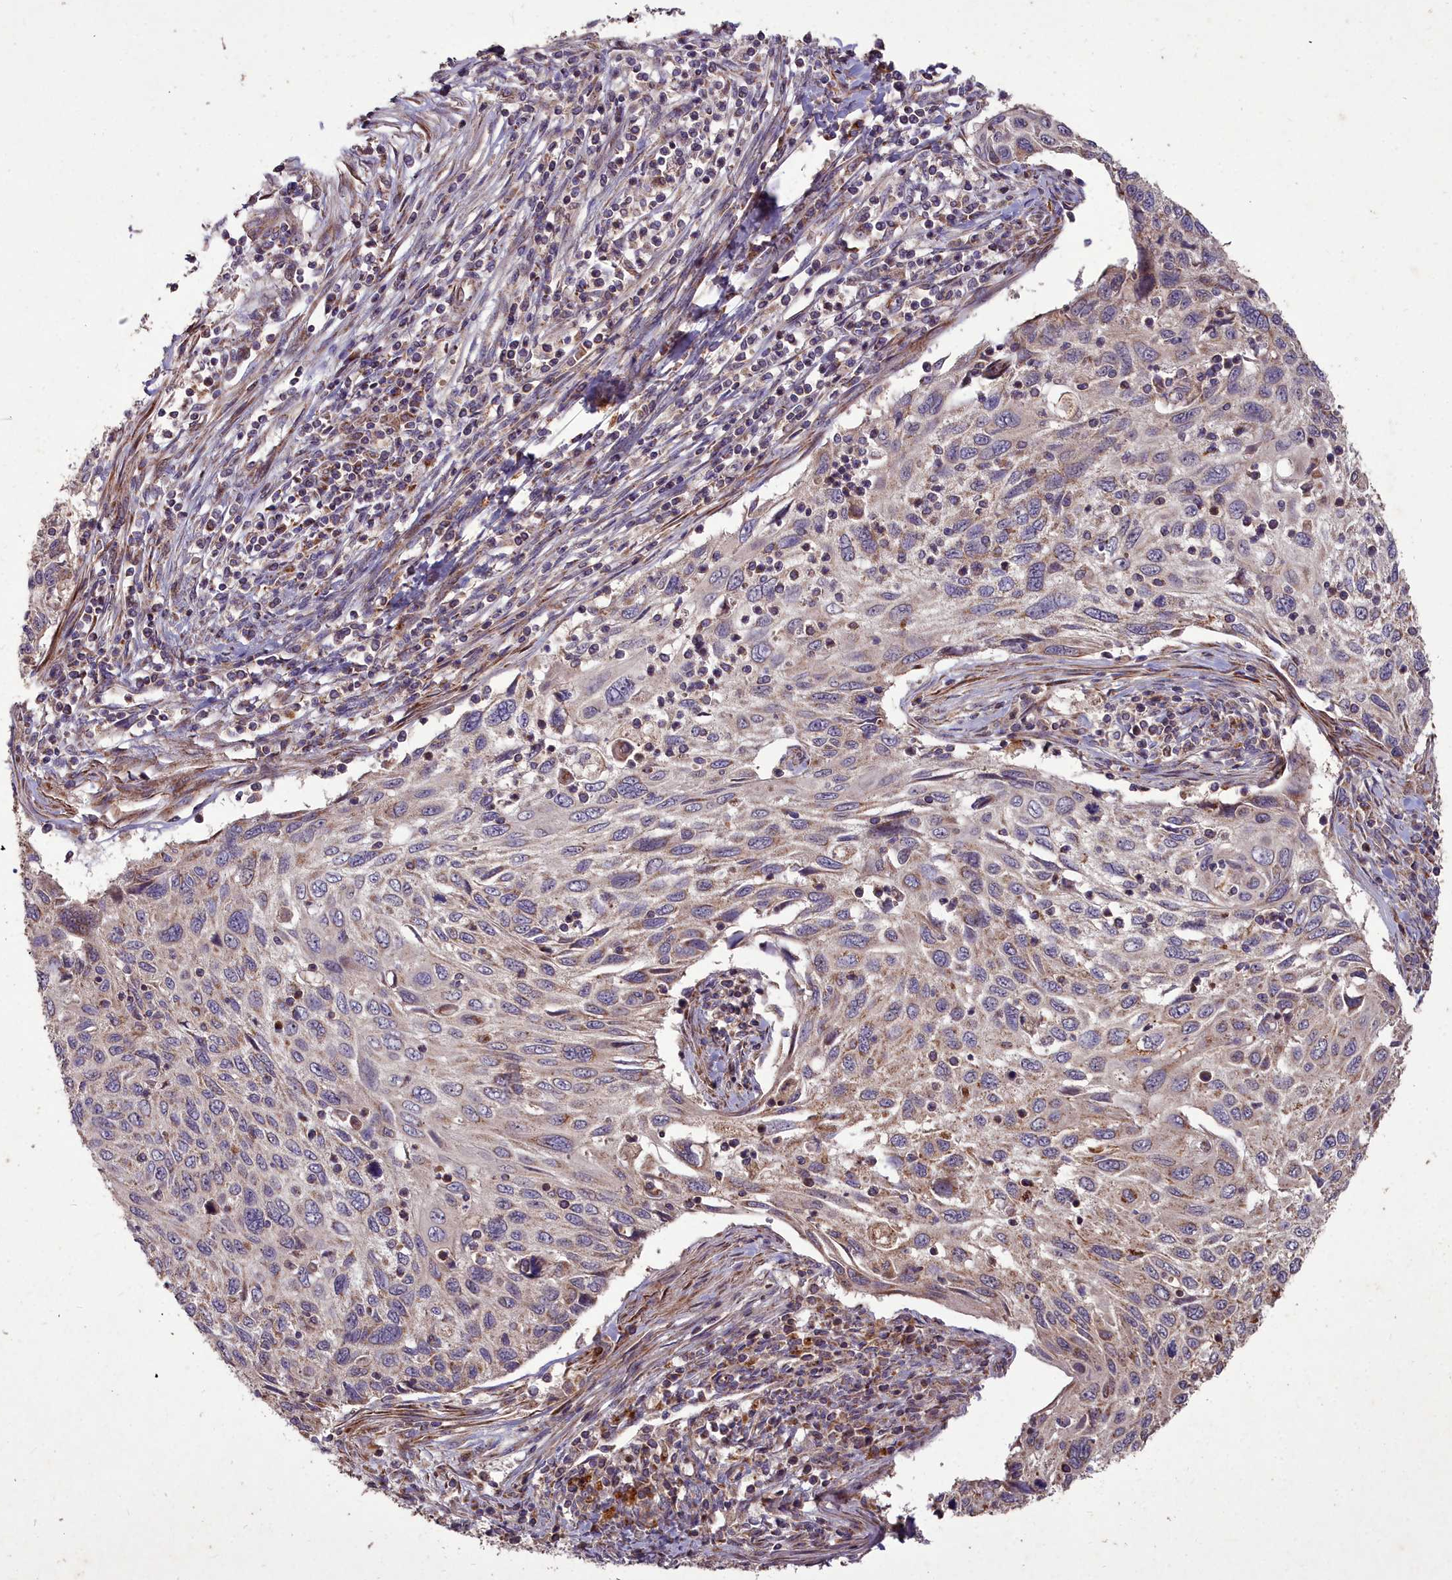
{"staining": {"intensity": "weak", "quantity": "25%-75%", "location": "cytoplasmic/membranous"}, "tissue": "cervical cancer", "cell_type": "Tumor cells", "image_type": "cancer", "snomed": [{"axis": "morphology", "description": "Squamous cell carcinoma, NOS"}, {"axis": "topography", "description": "Cervix"}], "caption": "Immunohistochemistry (IHC) of cervical cancer (squamous cell carcinoma) reveals low levels of weak cytoplasmic/membranous expression in approximately 25%-75% of tumor cells.", "gene": "COX11", "patient": {"sex": "female", "age": 70}}